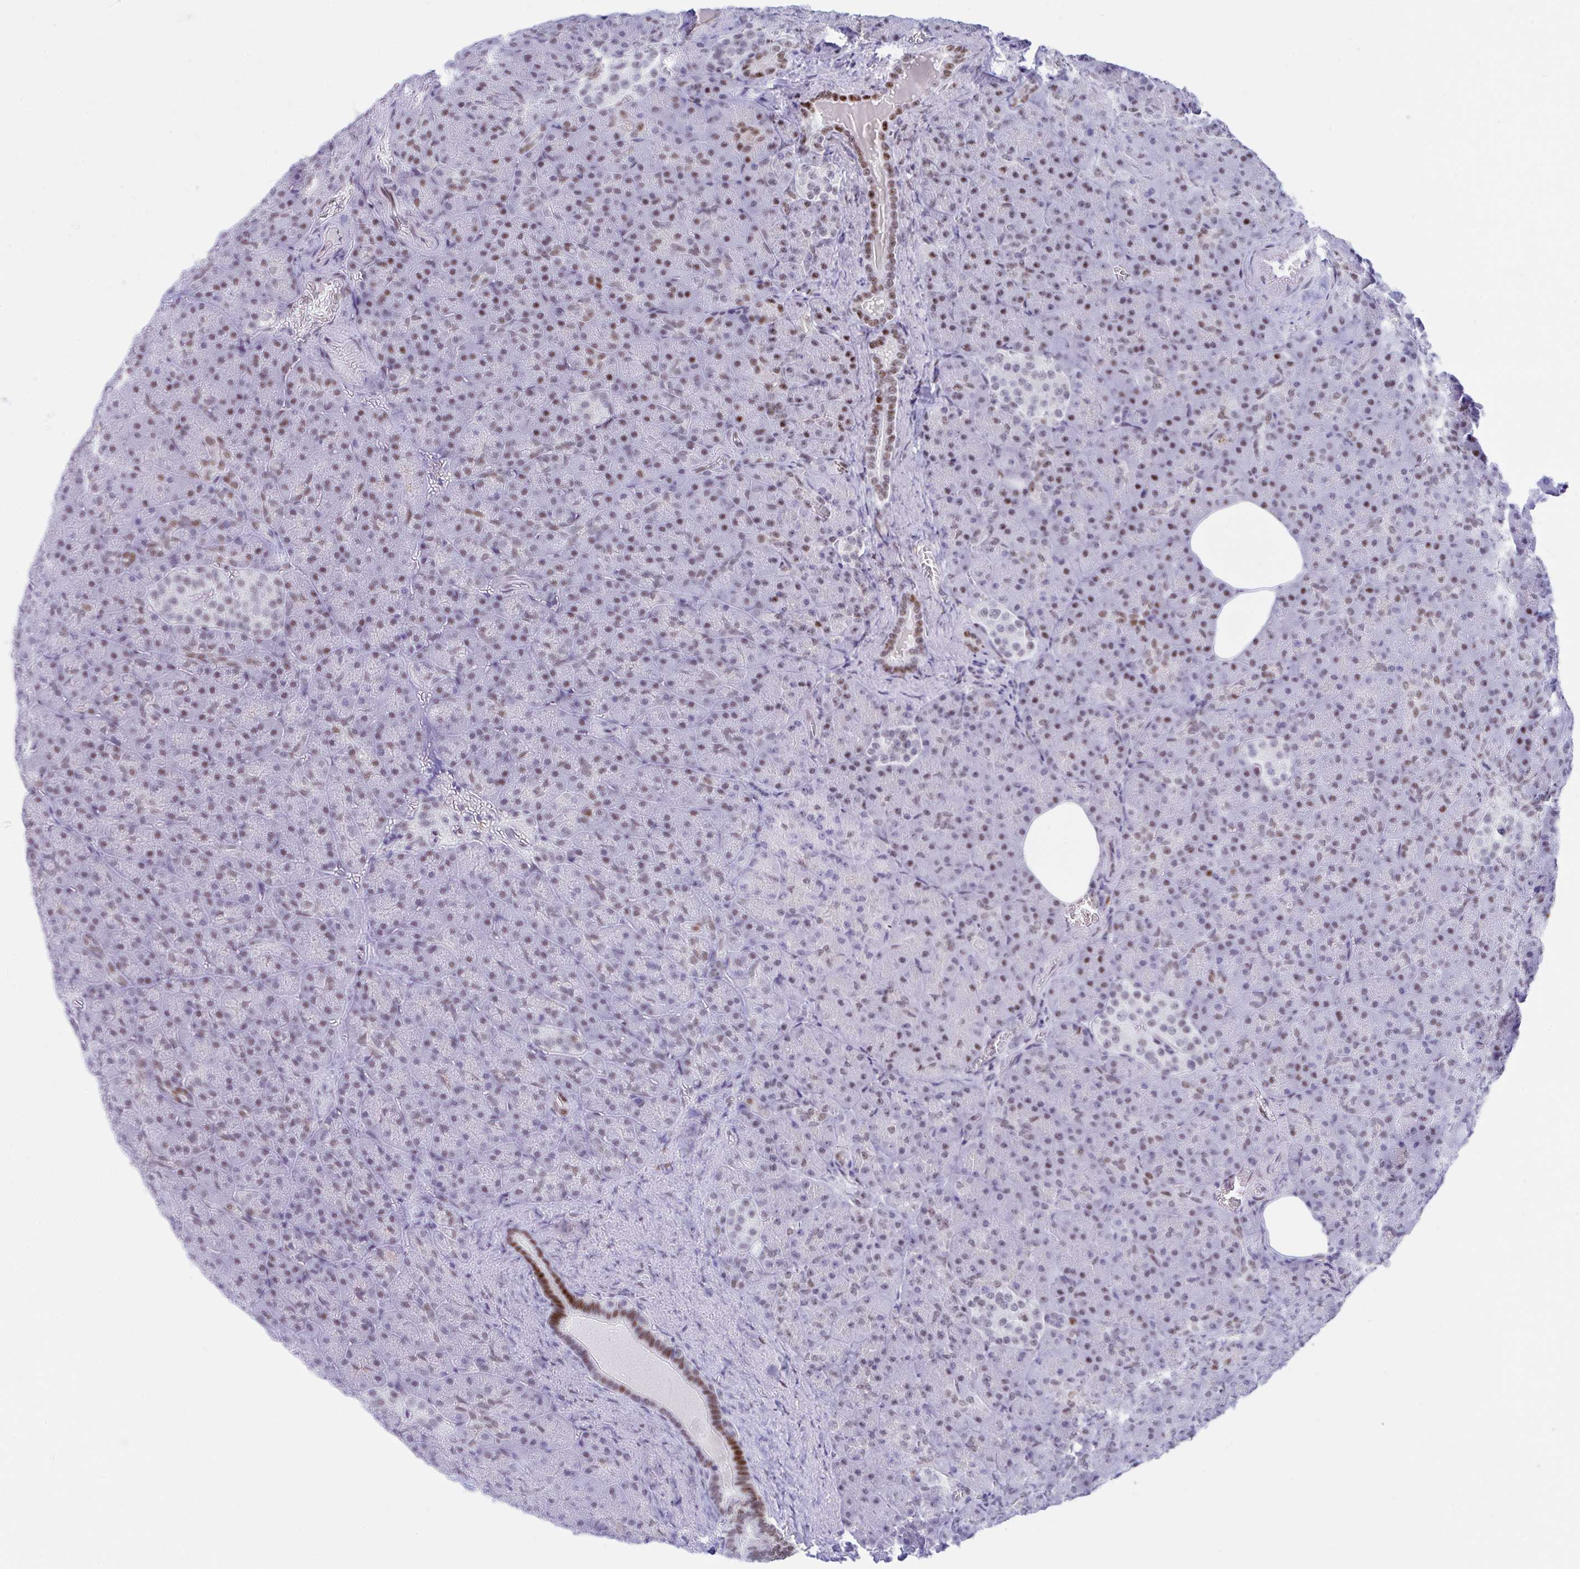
{"staining": {"intensity": "strong", "quantity": "25%-75%", "location": "nuclear"}, "tissue": "pancreas", "cell_type": "Exocrine glandular cells", "image_type": "normal", "snomed": [{"axis": "morphology", "description": "Normal tissue, NOS"}, {"axis": "topography", "description": "Pancreas"}], "caption": "Pancreas stained for a protein displays strong nuclear positivity in exocrine glandular cells. The staining was performed using DAB (3,3'-diaminobenzidine), with brown indicating positive protein expression. Nuclei are stained blue with hematoxylin.", "gene": "IKZF2", "patient": {"sex": "female", "age": 74}}